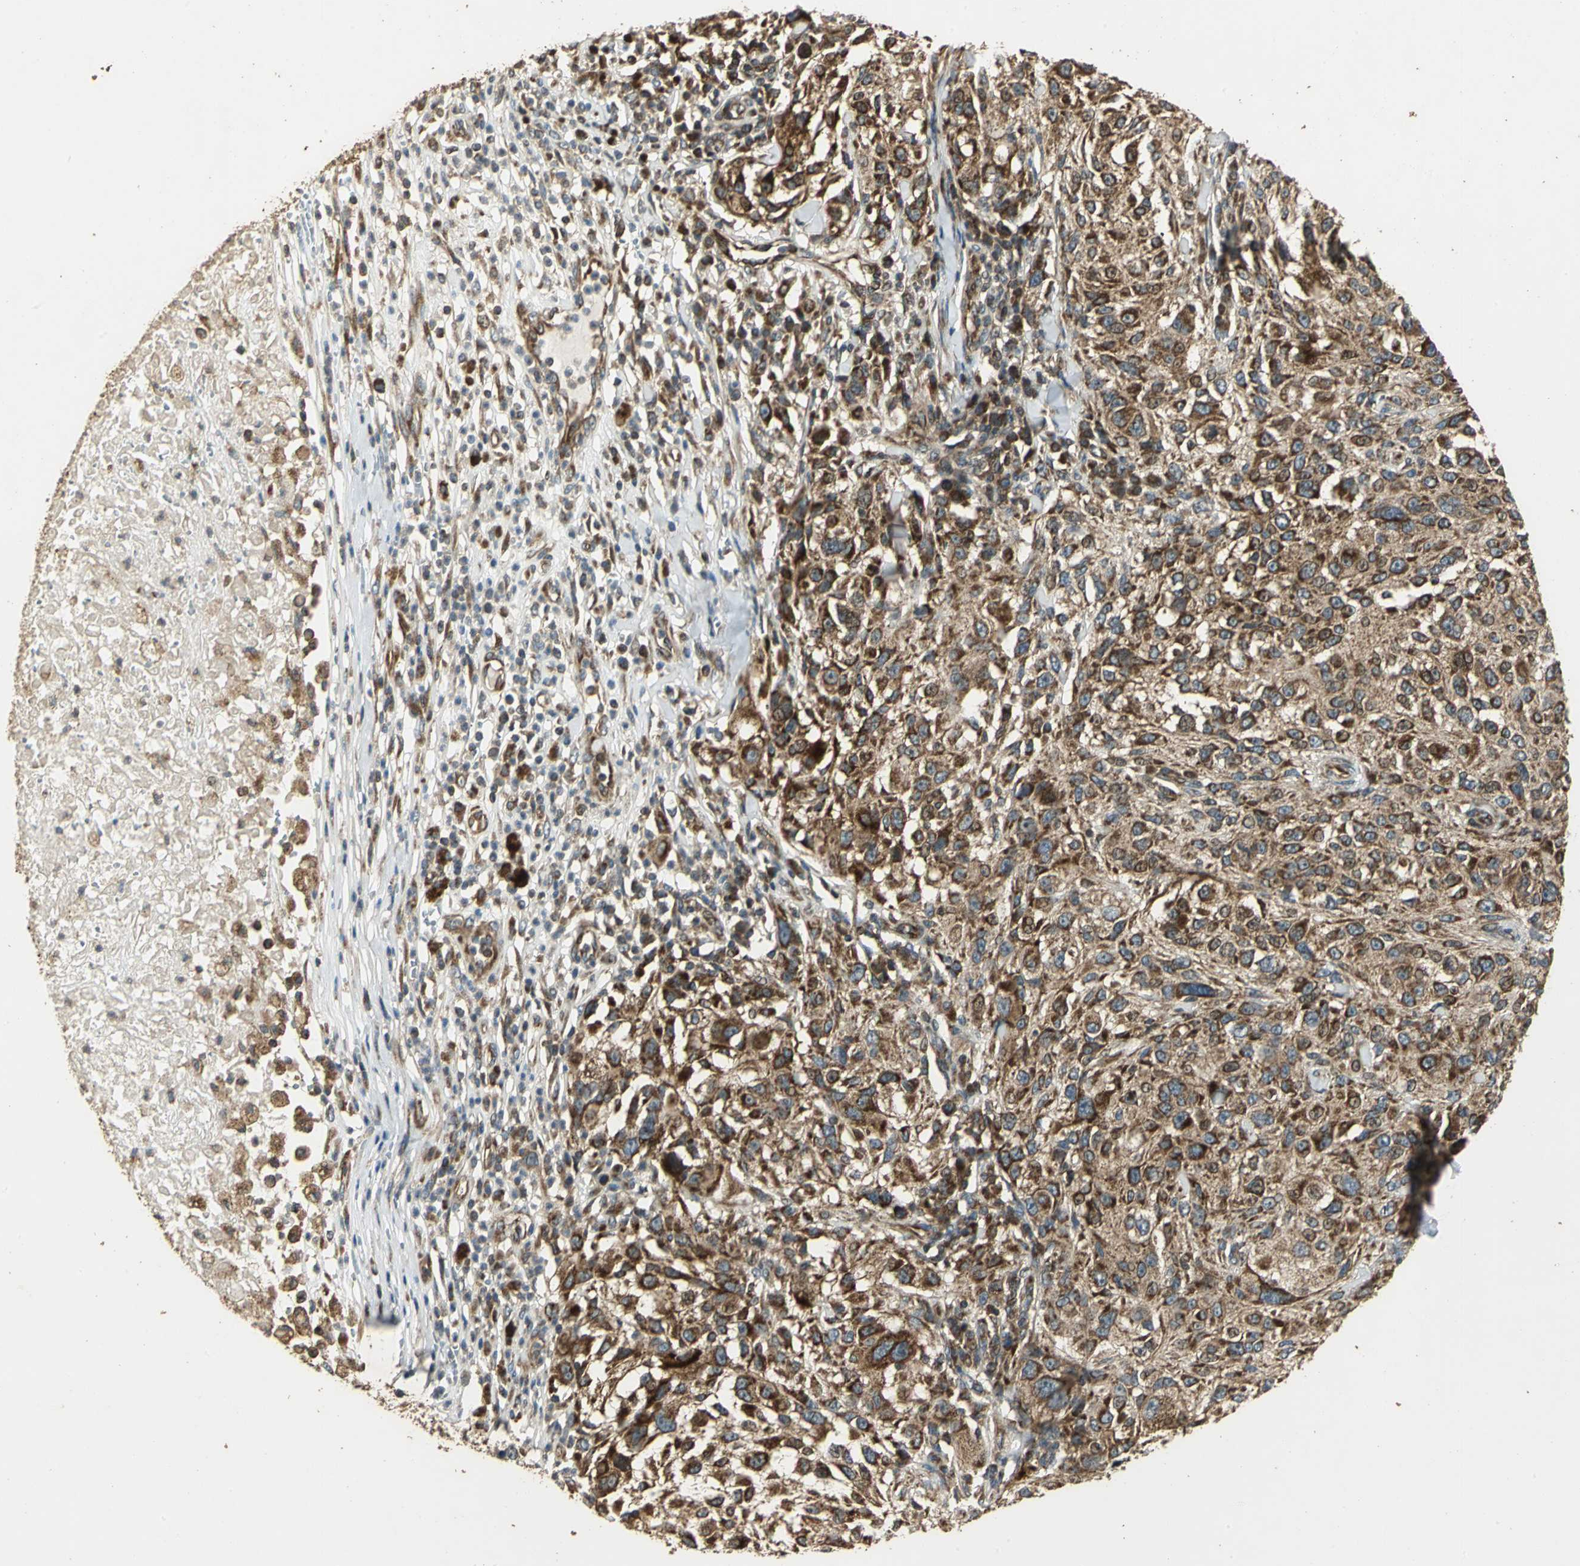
{"staining": {"intensity": "strong", "quantity": ">75%", "location": "cytoplasmic/membranous"}, "tissue": "melanoma", "cell_type": "Tumor cells", "image_type": "cancer", "snomed": [{"axis": "morphology", "description": "Necrosis, NOS"}, {"axis": "morphology", "description": "Malignant melanoma, NOS"}, {"axis": "topography", "description": "Skin"}], "caption": "Melanoma stained with IHC displays strong cytoplasmic/membranous staining in about >75% of tumor cells.", "gene": "KANK1", "patient": {"sex": "female", "age": 87}}